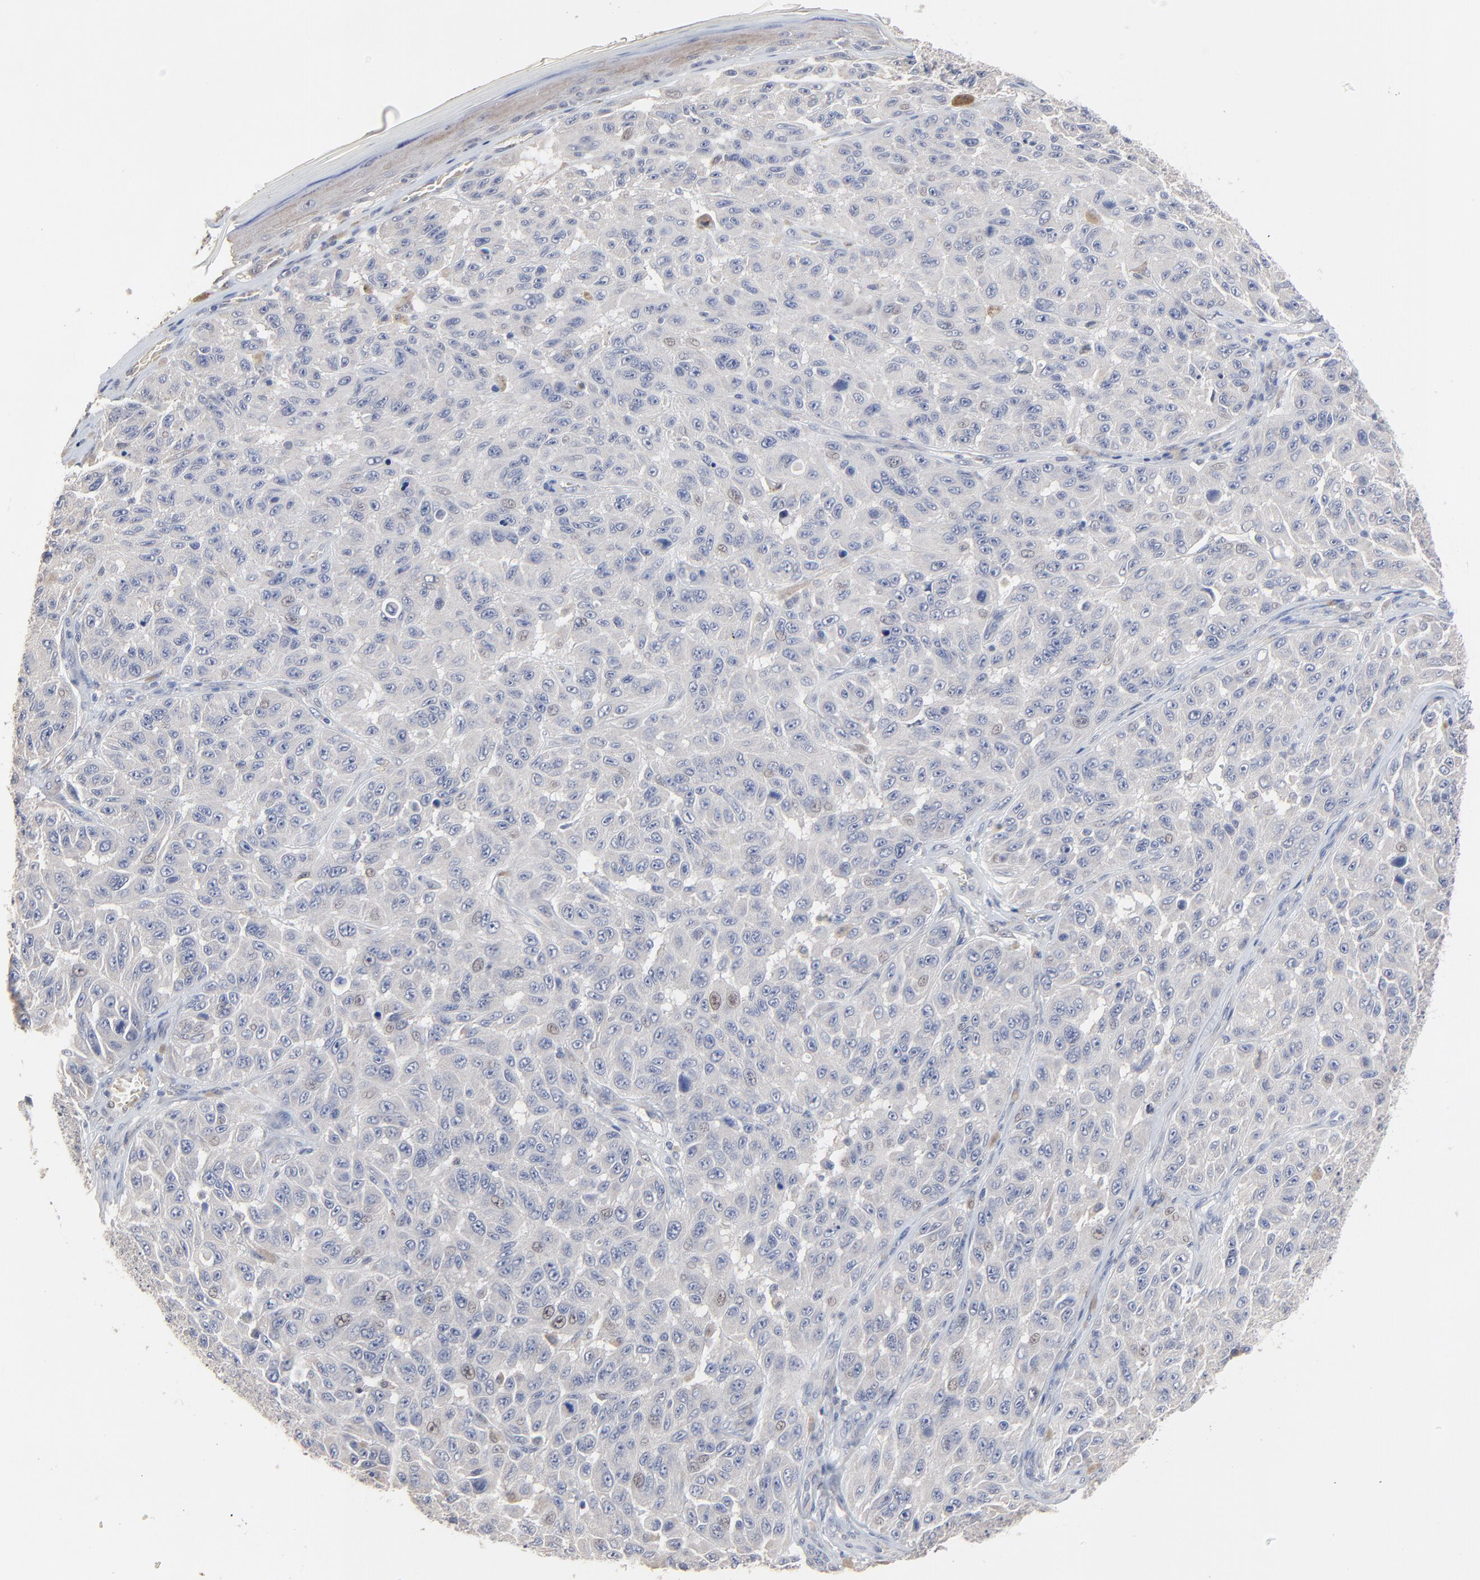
{"staining": {"intensity": "weak", "quantity": "<25%", "location": "nuclear"}, "tissue": "melanoma", "cell_type": "Tumor cells", "image_type": "cancer", "snomed": [{"axis": "morphology", "description": "Malignant melanoma, NOS"}, {"axis": "topography", "description": "Skin"}], "caption": "Immunohistochemistry image of human malignant melanoma stained for a protein (brown), which displays no expression in tumor cells. (Stains: DAB (3,3'-diaminobenzidine) immunohistochemistry (IHC) with hematoxylin counter stain, Microscopy: brightfield microscopy at high magnification).", "gene": "FANCB", "patient": {"sex": "male", "age": 30}}